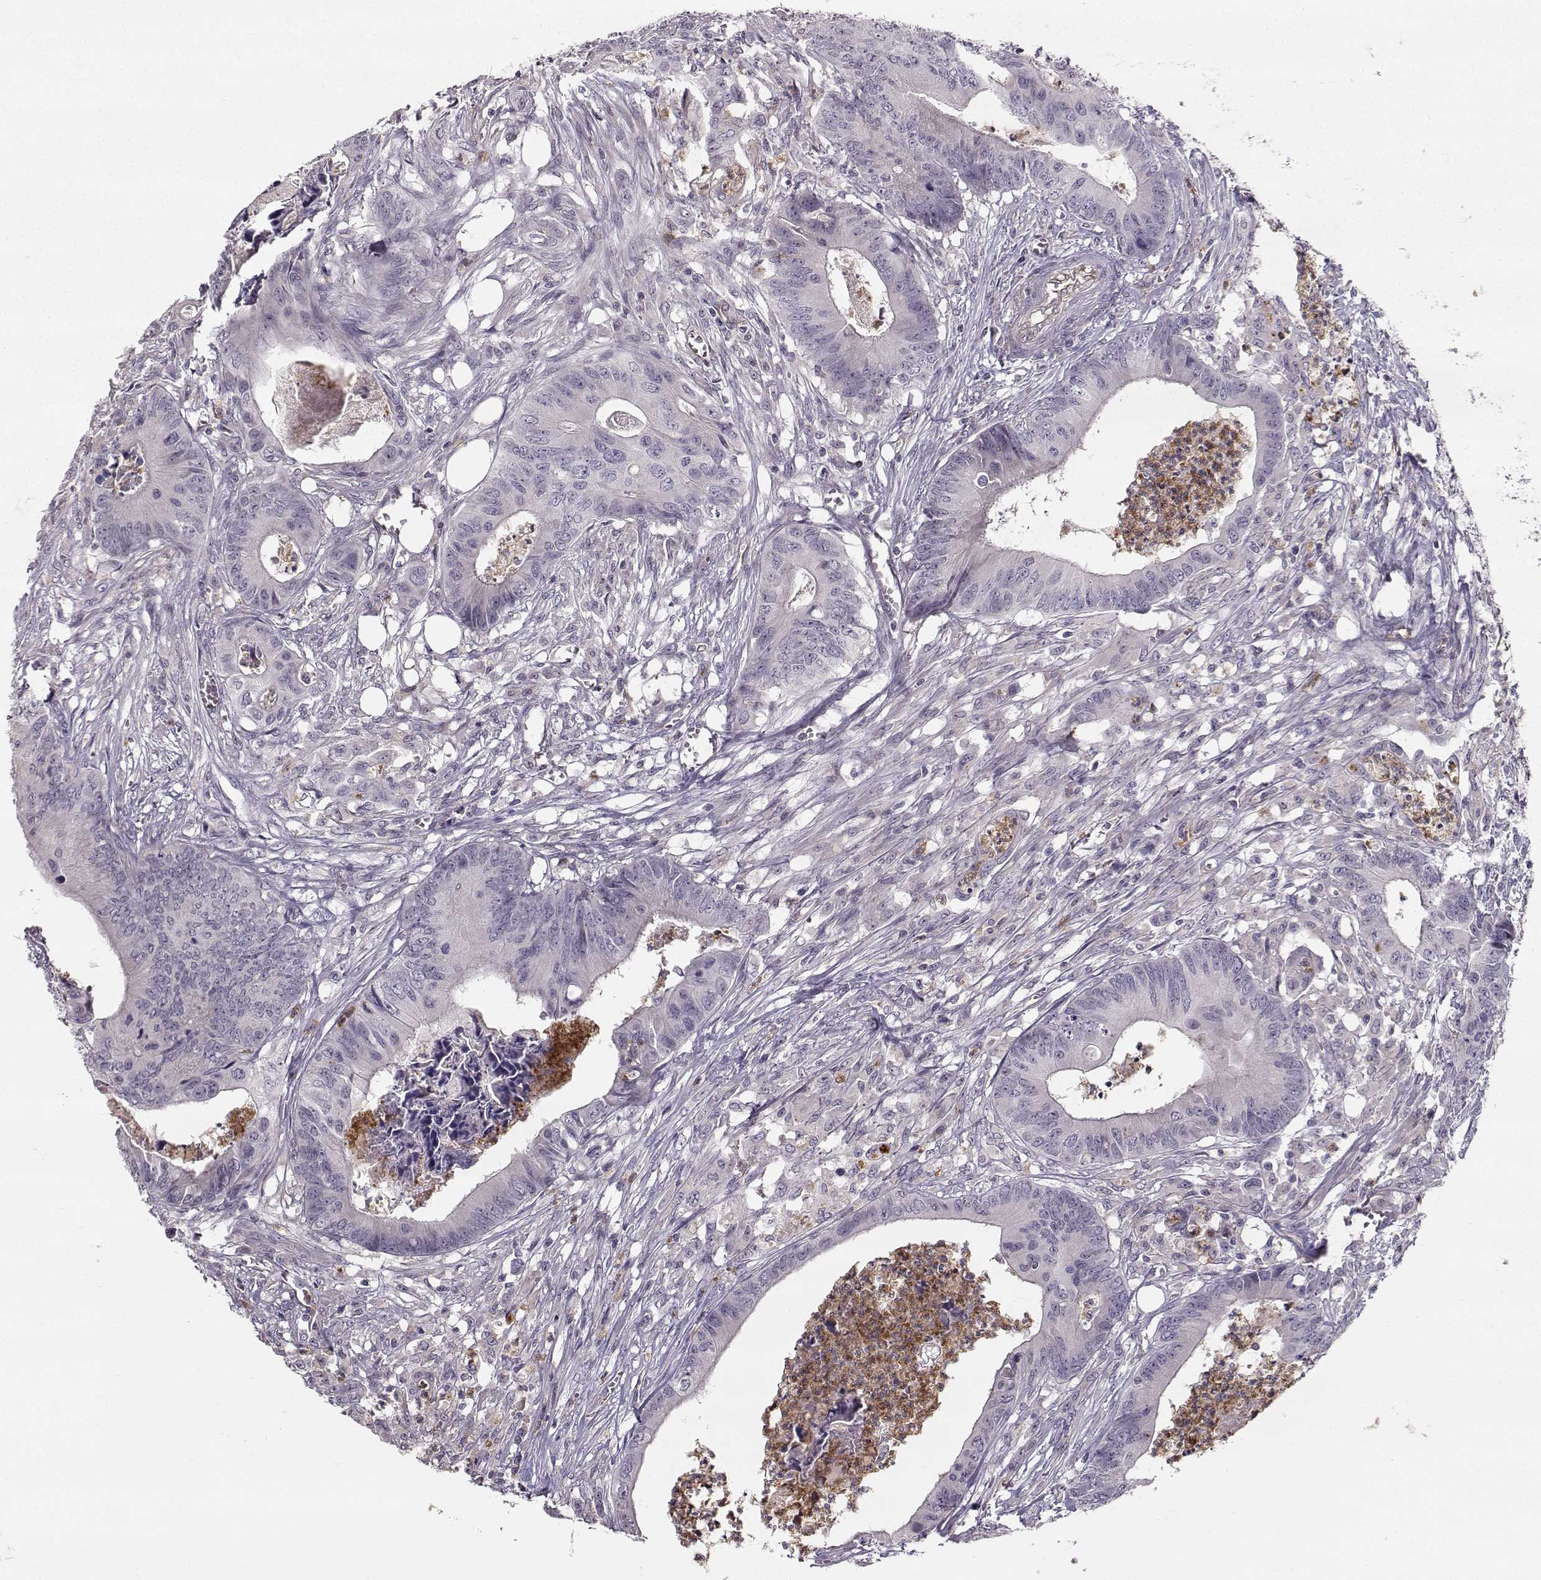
{"staining": {"intensity": "negative", "quantity": "none", "location": "none"}, "tissue": "colorectal cancer", "cell_type": "Tumor cells", "image_type": "cancer", "snomed": [{"axis": "morphology", "description": "Adenocarcinoma, NOS"}, {"axis": "topography", "description": "Colon"}], "caption": "High power microscopy micrograph of an immunohistochemistry (IHC) image of colorectal cancer, revealing no significant expression in tumor cells.", "gene": "OPRD1", "patient": {"sex": "male", "age": 84}}